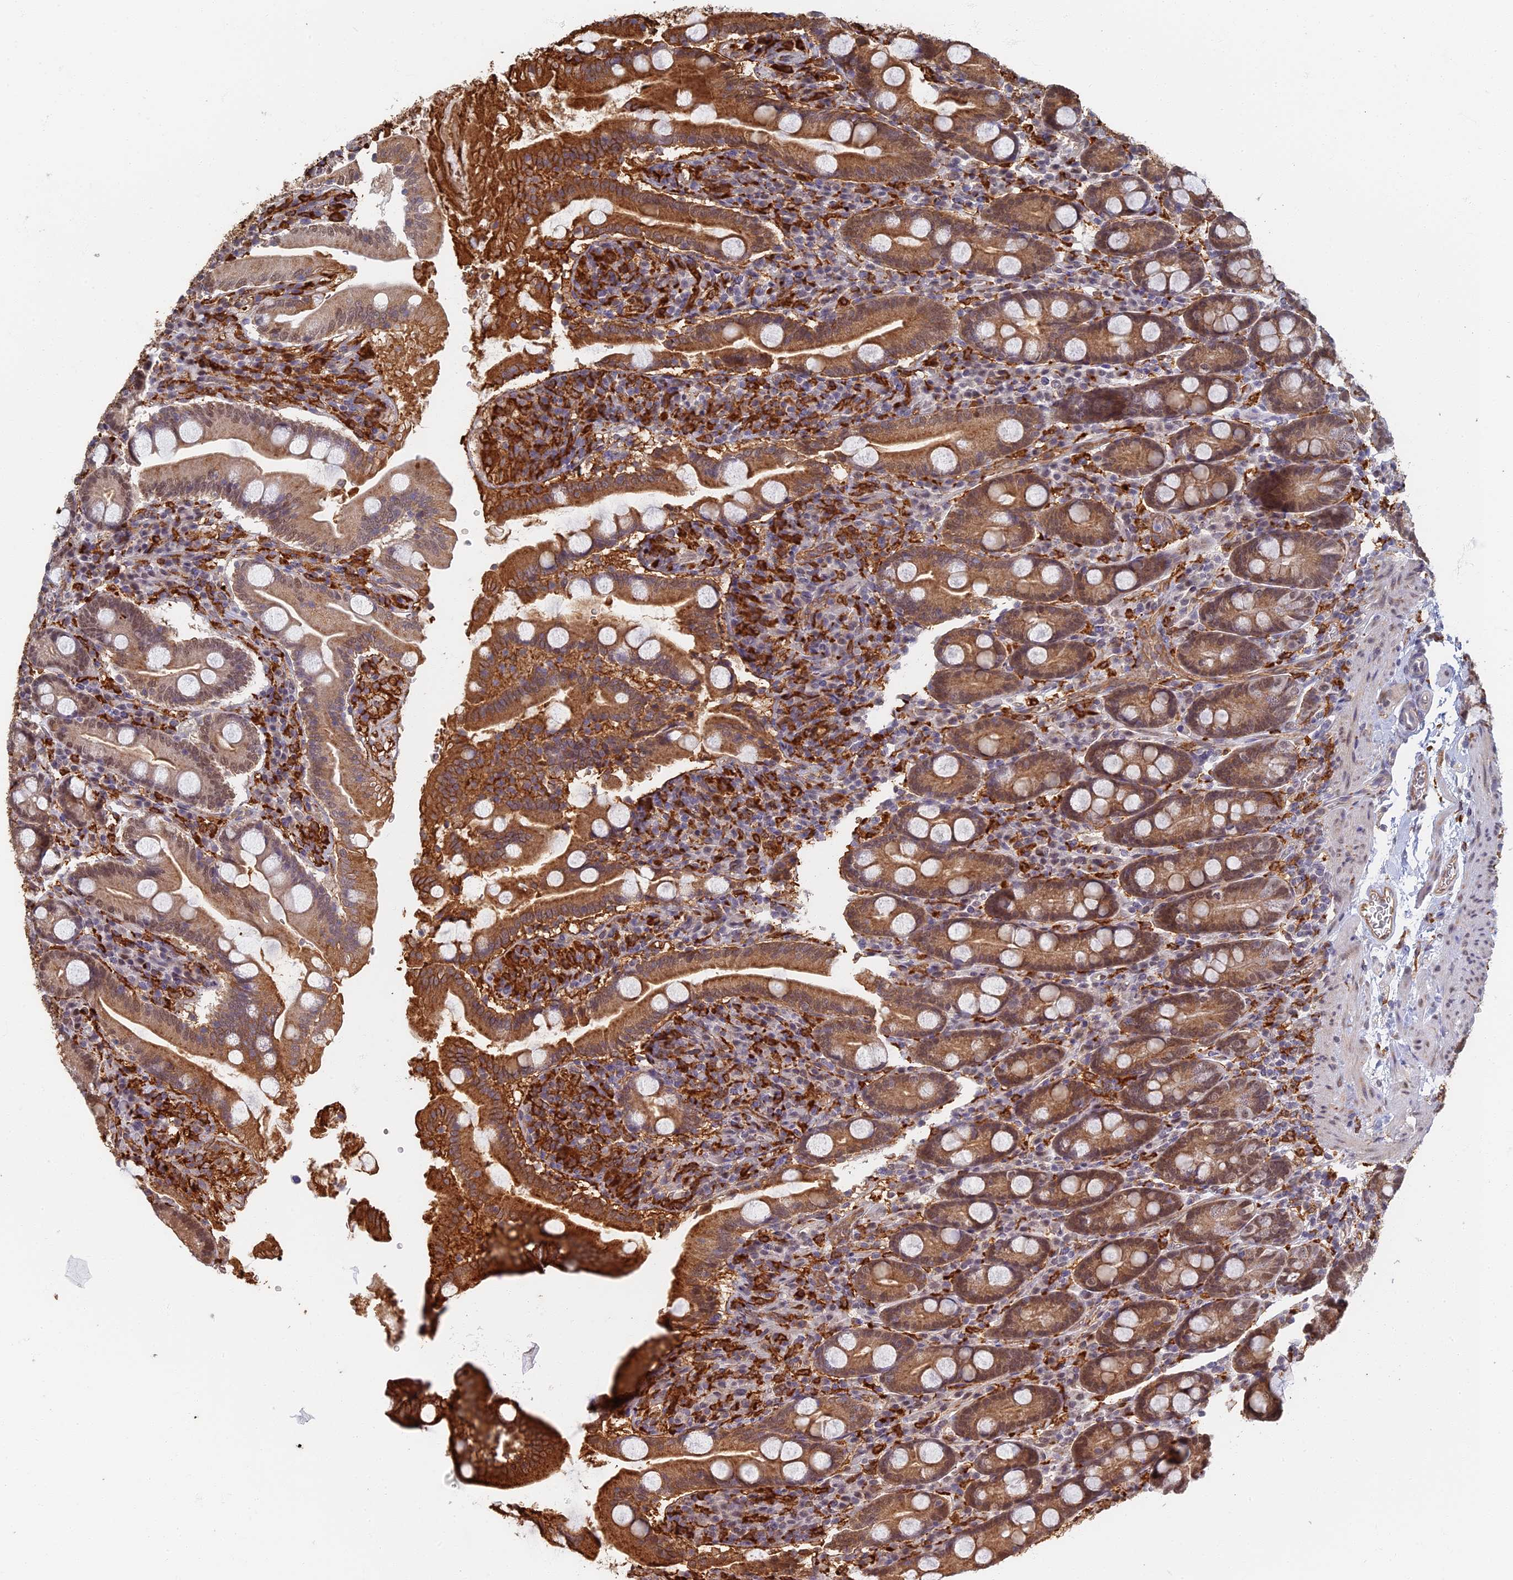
{"staining": {"intensity": "moderate", "quantity": ">75%", "location": "cytoplasmic/membranous,nuclear"}, "tissue": "duodenum", "cell_type": "Glandular cells", "image_type": "normal", "snomed": [{"axis": "morphology", "description": "Normal tissue, NOS"}, {"axis": "topography", "description": "Duodenum"}], "caption": "Protein expression analysis of normal duodenum shows moderate cytoplasmic/membranous,nuclear expression in about >75% of glandular cells. The staining is performed using DAB (3,3'-diaminobenzidine) brown chromogen to label protein expression. The nuclei are counter-stained blue using hematoxylin.", "gene": "GPATCH1", "patient": {"sex": "male", "age": 35}}